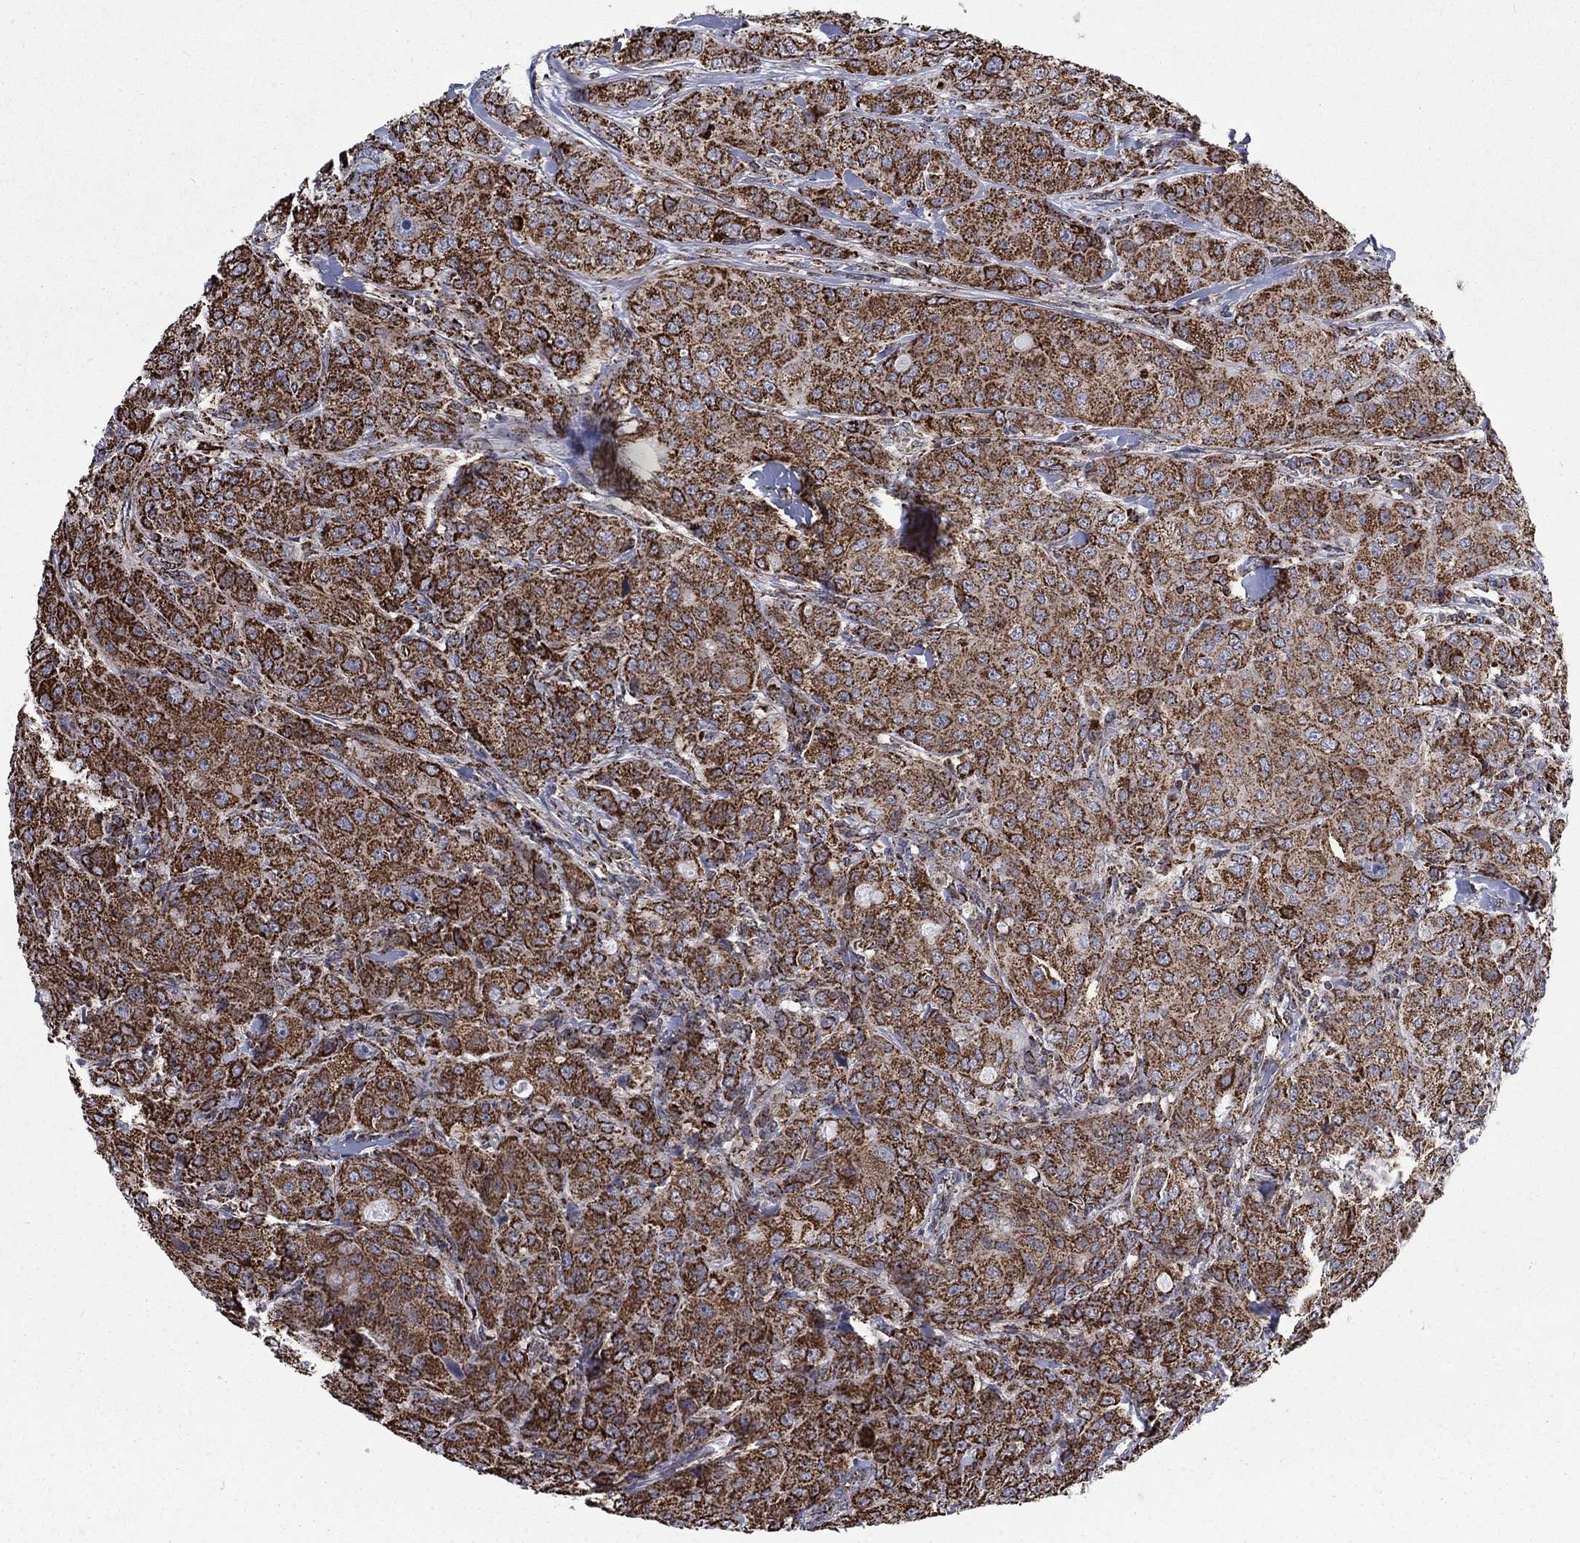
{"staining": {"intensity": "strong", "quantity": ">75%", "location": "cytoplasmic/membranous"}, "tissue": "breast cancer", "cell_type": "Tumor cells", "image_type": "cancer", "snomed": [{"axis": "morphology", "description": "Duct carcinoma"}, {"axis": "topography", "description": "Breast"}], "caption": "Immunohistochemistry staining of breast cancer (invasive ductal carcinoma), which demonstrates high levels of strong cytoplasmic/membranous positivity in approximately >75% of tumor cells indicating strong cytoplasmic/membranous protein staining. The staining was performed using DAB (brown) for protein detection and nuclei were counterstained in hematoxylin (blue).", "gene": "MOAP1", "patient": {"sex": "female", "age": 43}}